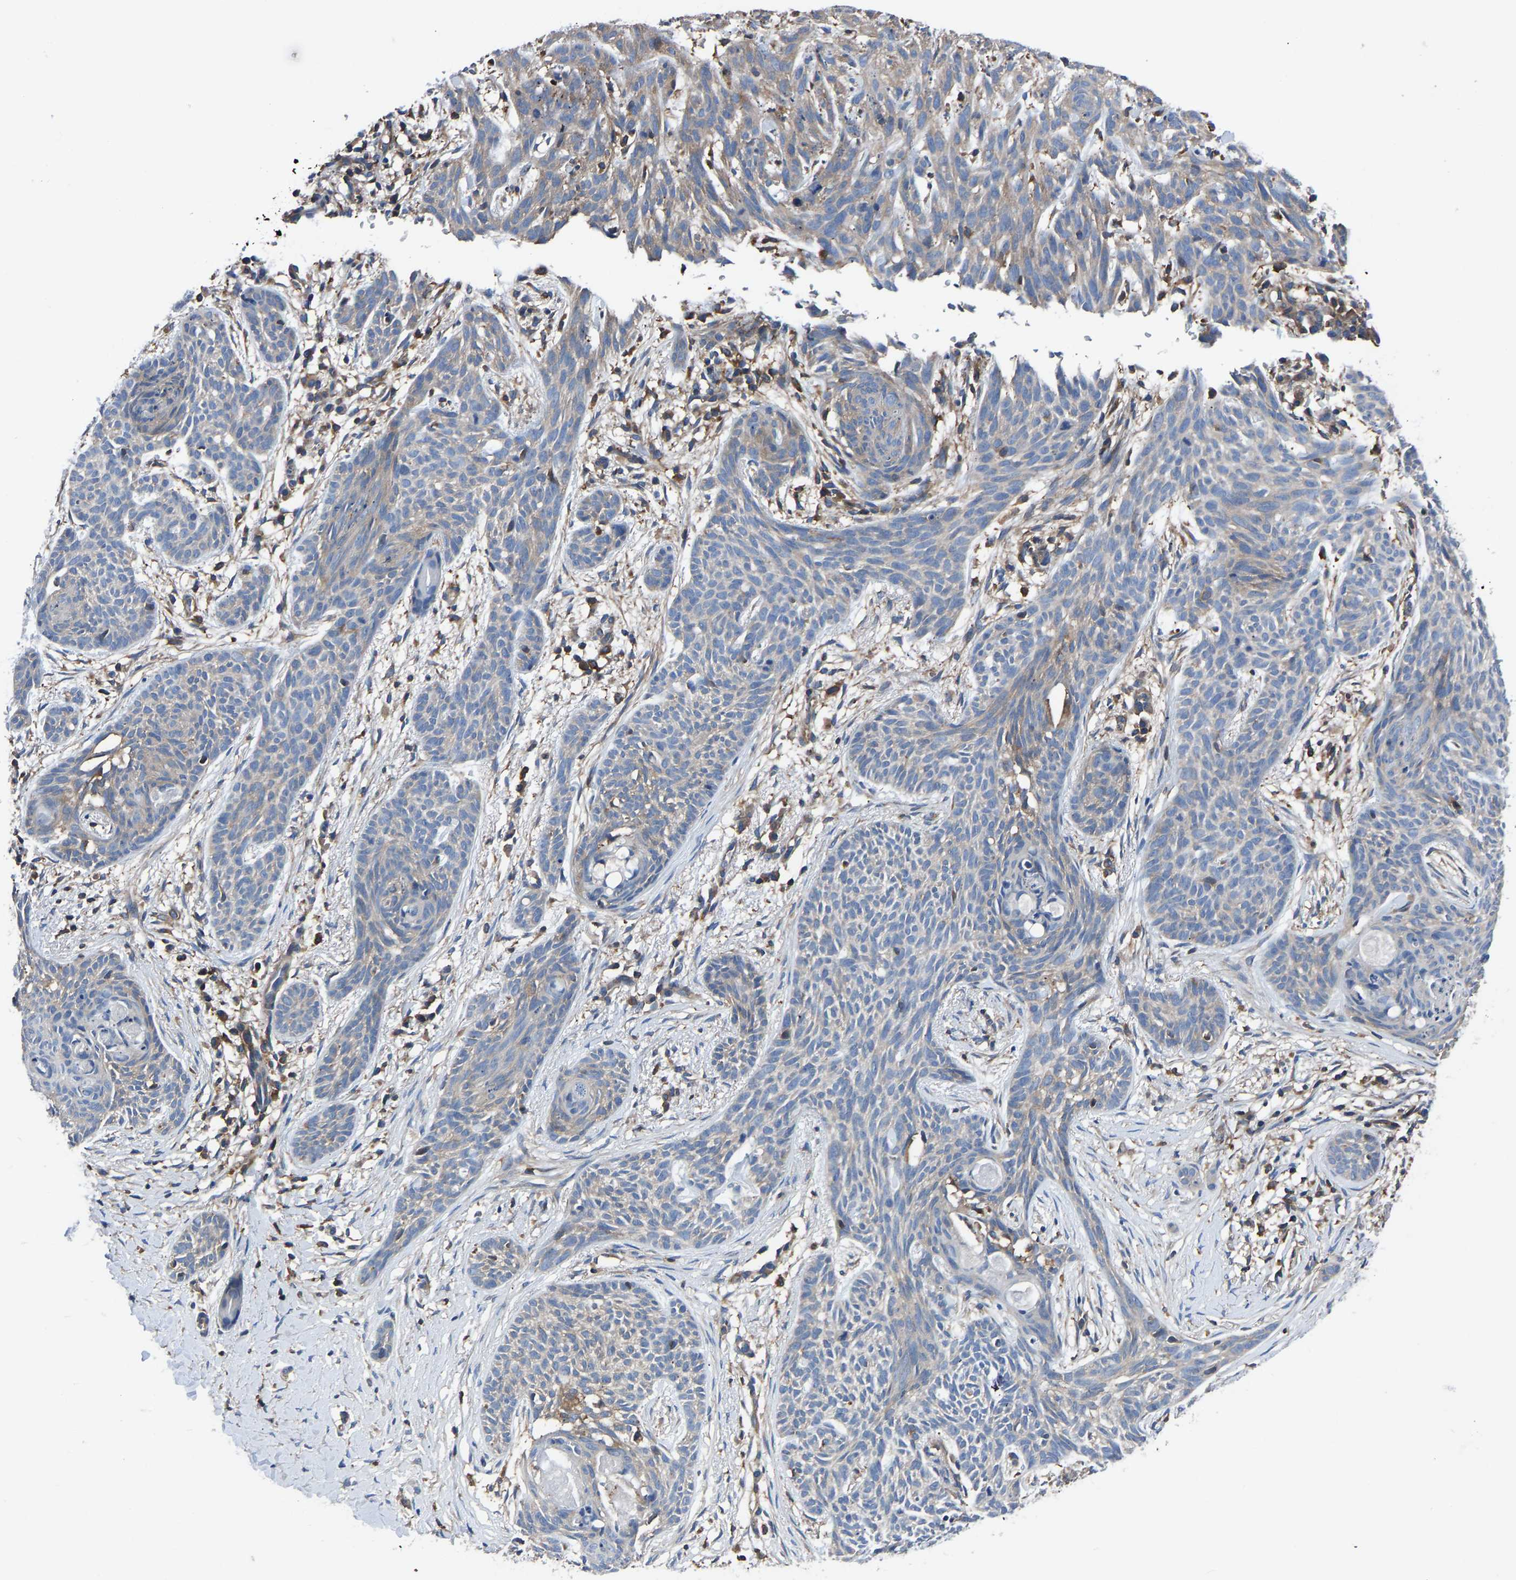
{"staining": {"intensity": "weak", "quantity": "25%-75%", "location": "cytoplasmic/membranous"}, "tissue": "skin cancer", "cell_type": "Tumor cells", "image_type": "cancer", "snomed": [{"axis": "morphology", "description": "Basal cell carcinoma"}, {"axis": "topography", "description": "Skin"}], "caption": "Protein staining by immunohistochemistry (IHC) exhibits weak cytoplasmic/membranous positivity in approximately 25%-75% of tumor cells in skin cancer (basal cell carcinoma).", "gene": "PRKAR1A", "patient": {"sex": "female", "age": 59}}